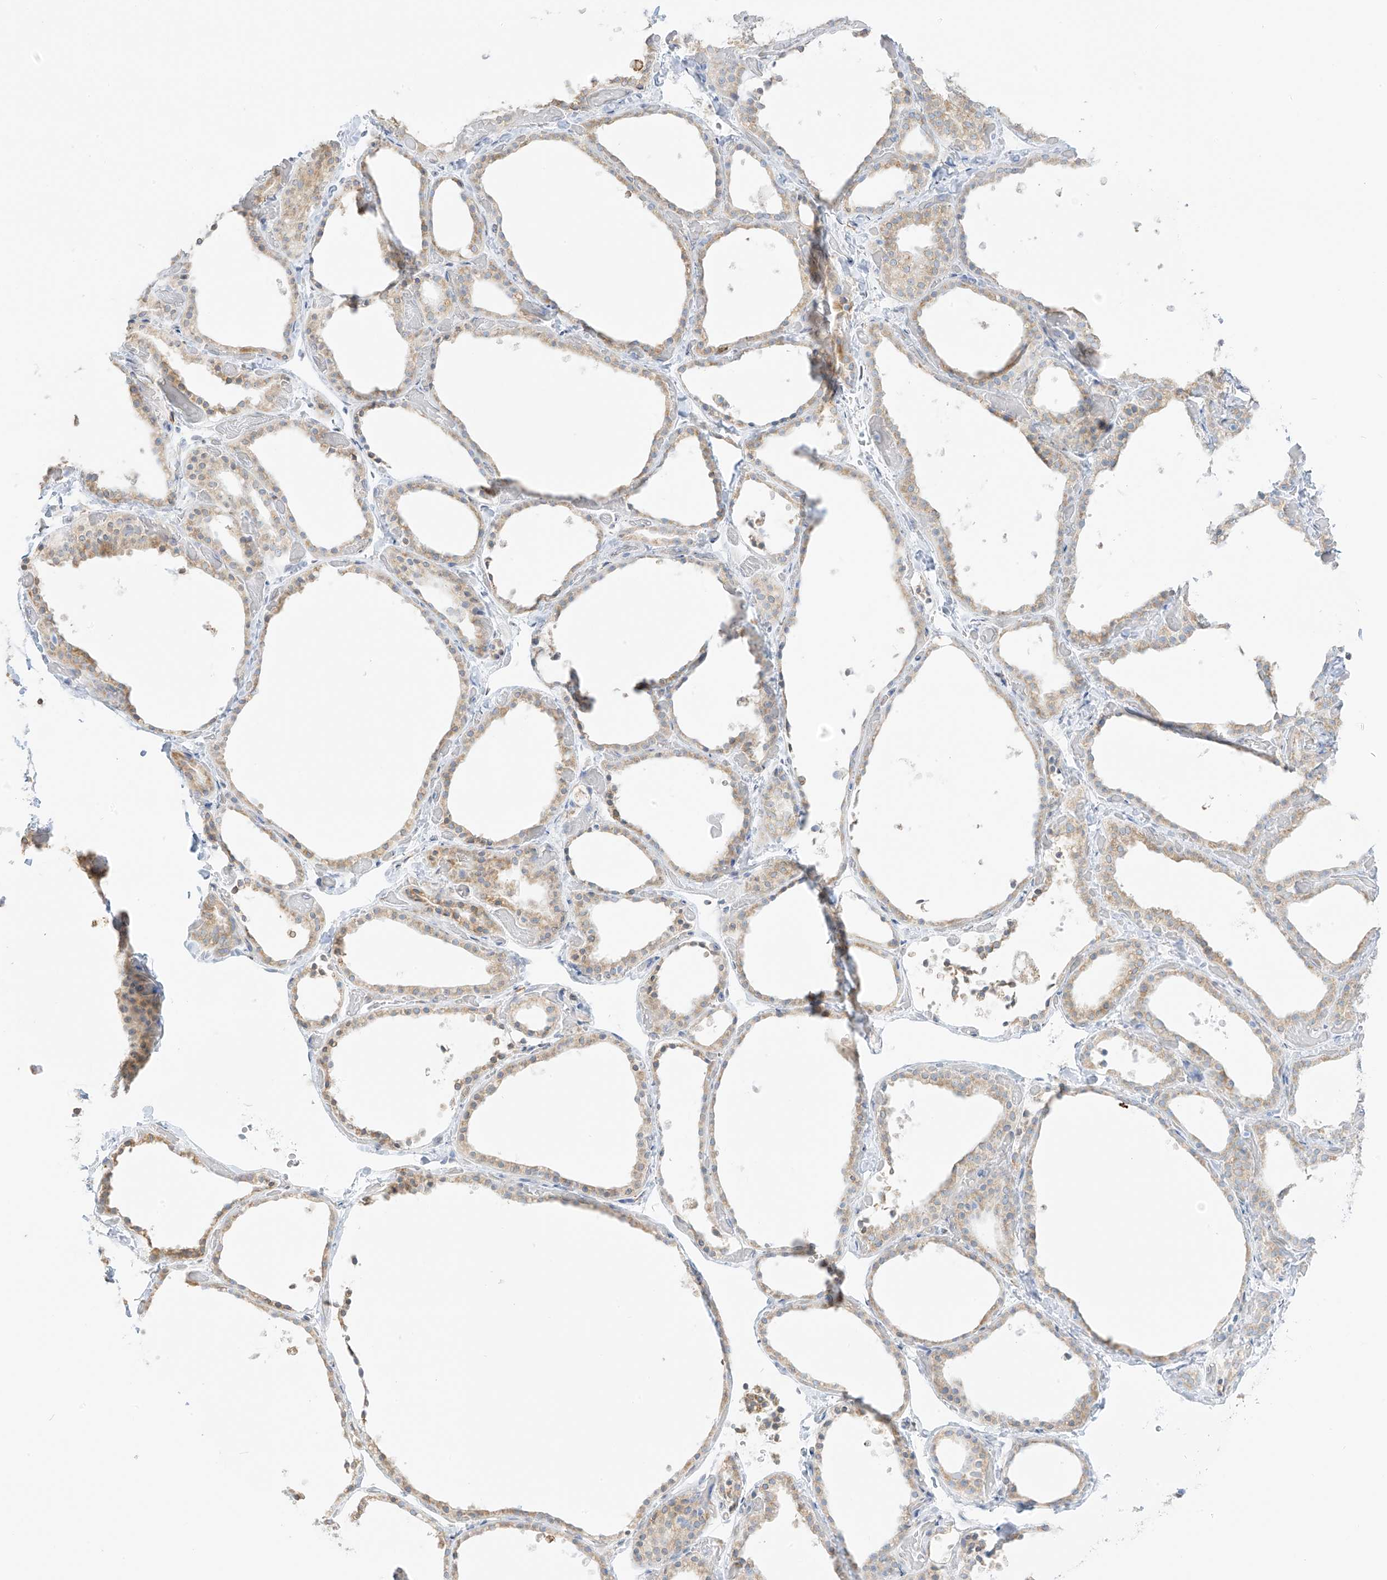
{"staining": {"intensity": "weak", "quantity": "25%-75%", "location": "cytoplasmic/membranous"}, "tissue": "thyroid gland", "cell_type": "Glandular cells", "image_type": "normal", "snomed": [{"axis": "morphology", "description": "Normal tissue, NOS"}, {"axis": "topography", "description": "Thyroid gland"}], "caption": "Immunohistochemical staining of unremarkable human thyroid gland displays weak cytoplasmic/membranous protein expression in approximately 25%-75% of glandular cells.", "gene": "LRRC59", "patient": {"sex": "female", "age": 44}}